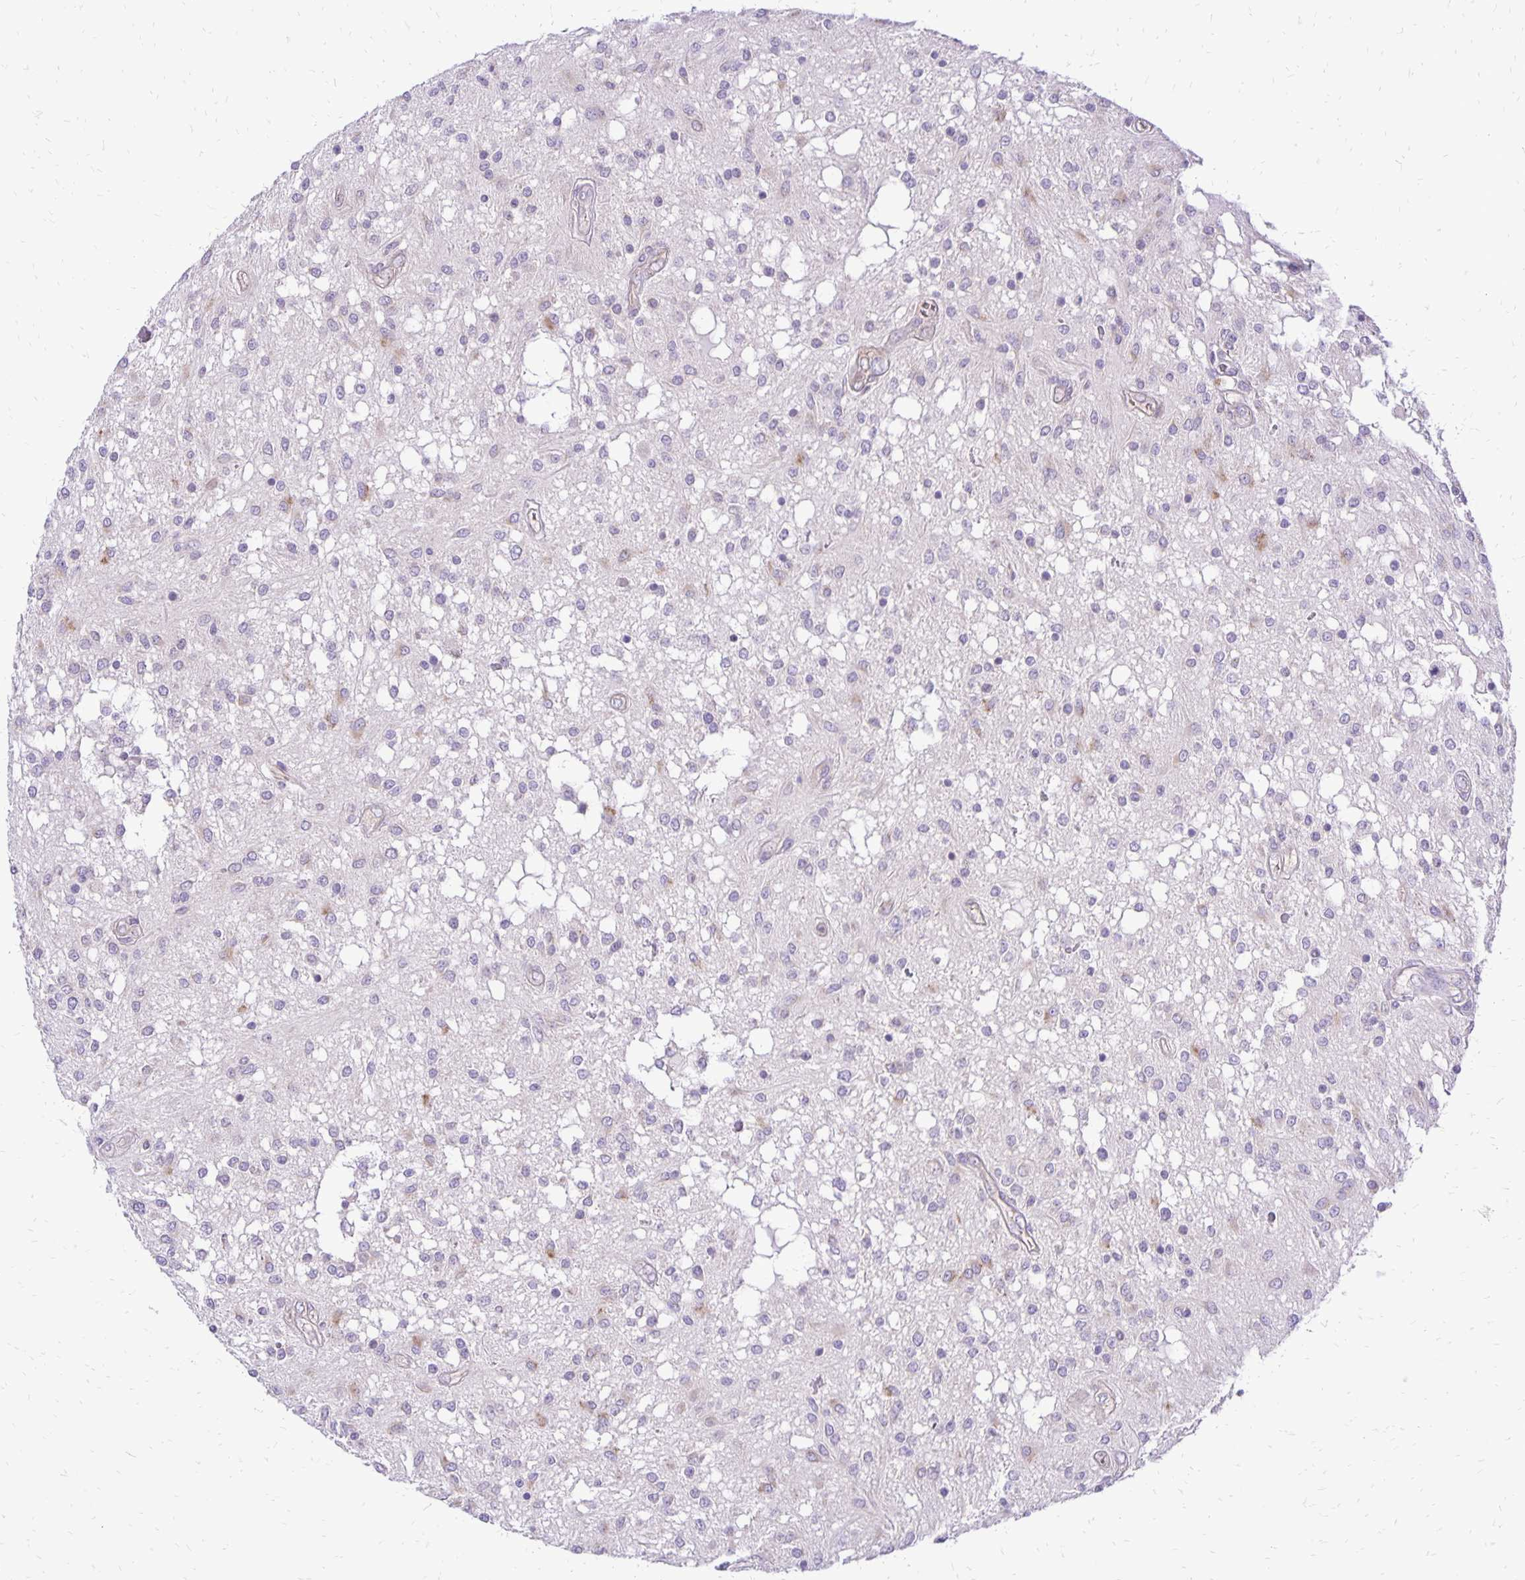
{"staining": {"intensity": "negative", "quantity": "none", "location": "none"}, "tissue": "glioma", "cell_type": "Tumor cells", "image_type": "cancer", "snomed": [{"axis": "morphology", "description": "Glioma, malignant, Low grade"}, {"axis": "topography", "description": "Cerebellum"}], "caption": "Malignant glioma (low-grade) was stained to show a protein in brown. There is no significant staining in tumor cells.", "gene": "EIF5A", "patient": {"sex": "female", "age": 14}}